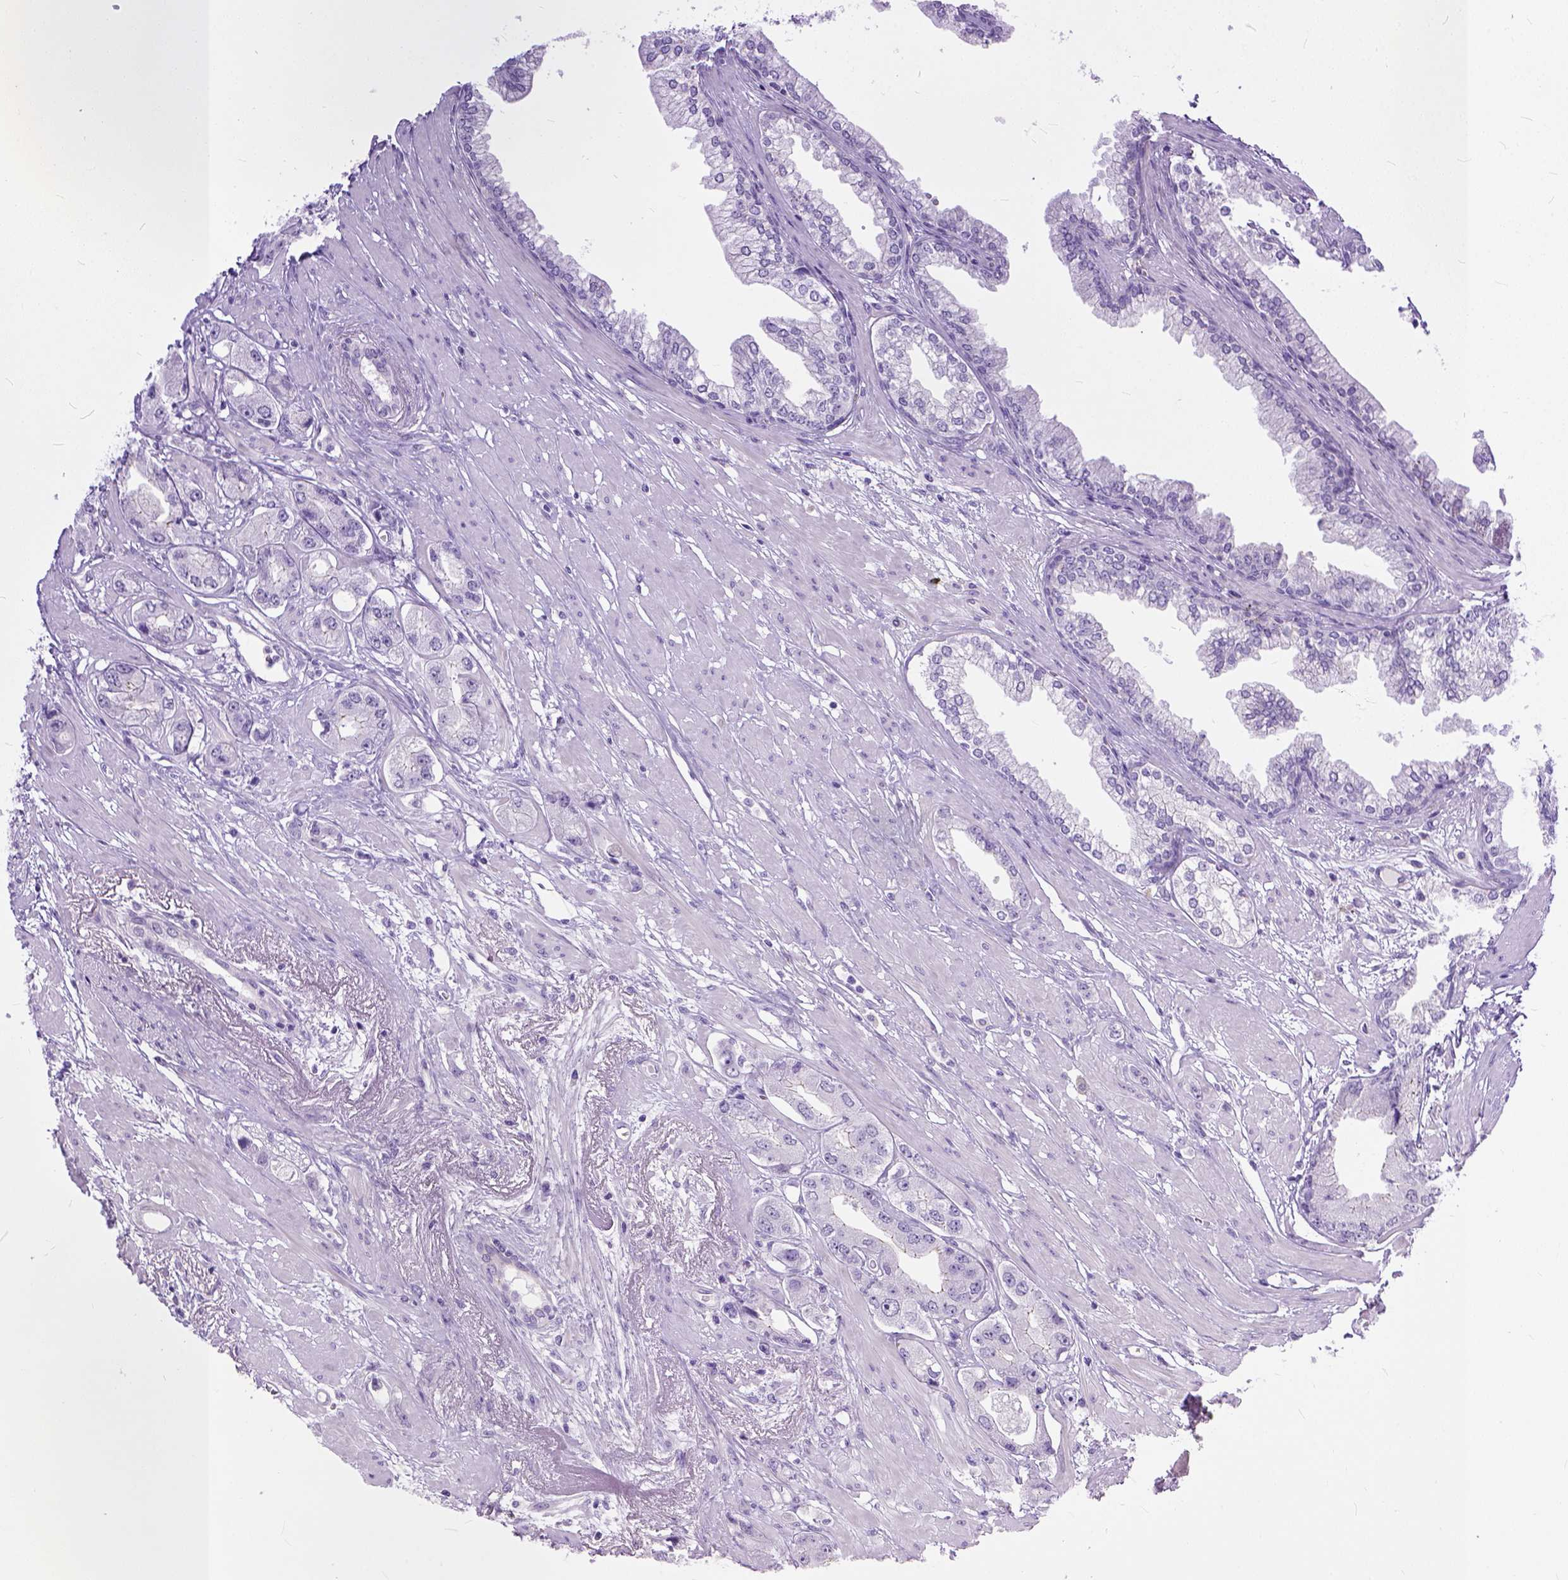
{"staining": {"intensity": "negative", "quantity": "none", "location": "none"}, "tissue": "prostate cancer", "cell_type": "Tumor cells", "image_type": "cancer", "snomed": [{"axis": "morphology", "description": "Adenocarcinoma, Low grade"}, {"axis": "topography", "description": "Prostate"}], "caption": "Protein analysis of prostate cancer (low-grade adenocarcinoma) exhibits no significant staining in tumor cells.", "gene": "ADGRF1", "patient": {"sex": "male", "age": 60}}